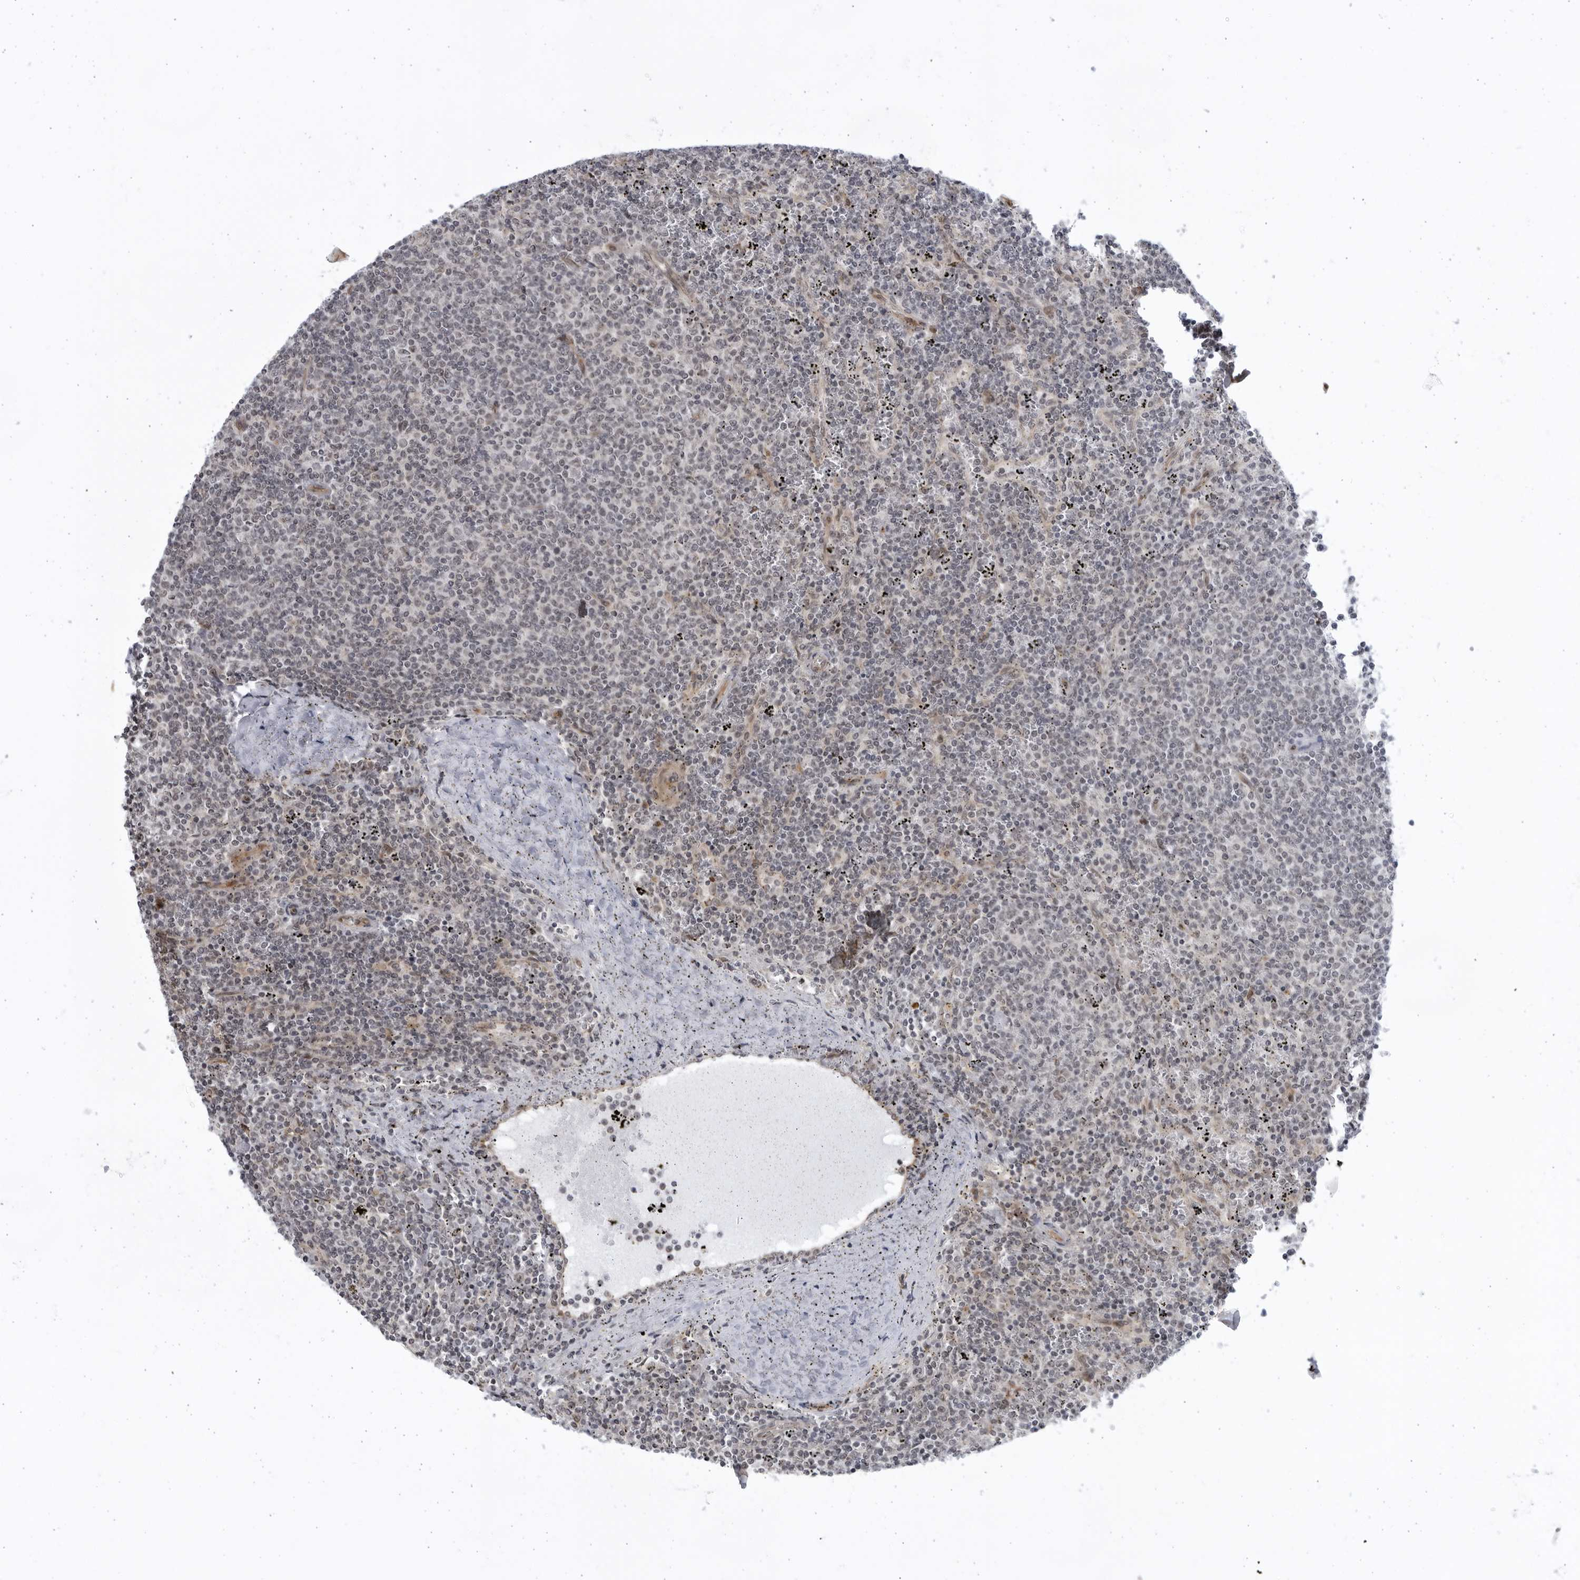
{"staining": {"intensity": "negative", "quantity": "none", "location": "none"}, "tissue": "lymphoma", "cell_type": "Tumor cells", "image_type": "cancer", "snomed": [{"axis": "morphology", "description": "Malignant lymphoma, non-Hodgkin's type, Low grade"}, {"axis": "topography", "description": "Spleen"}], "caption": "There is no significant expression in tumor cells of lymphoma.", "gene": "ITGB3BP", "patient": {"sex": "female", "age": 50}}